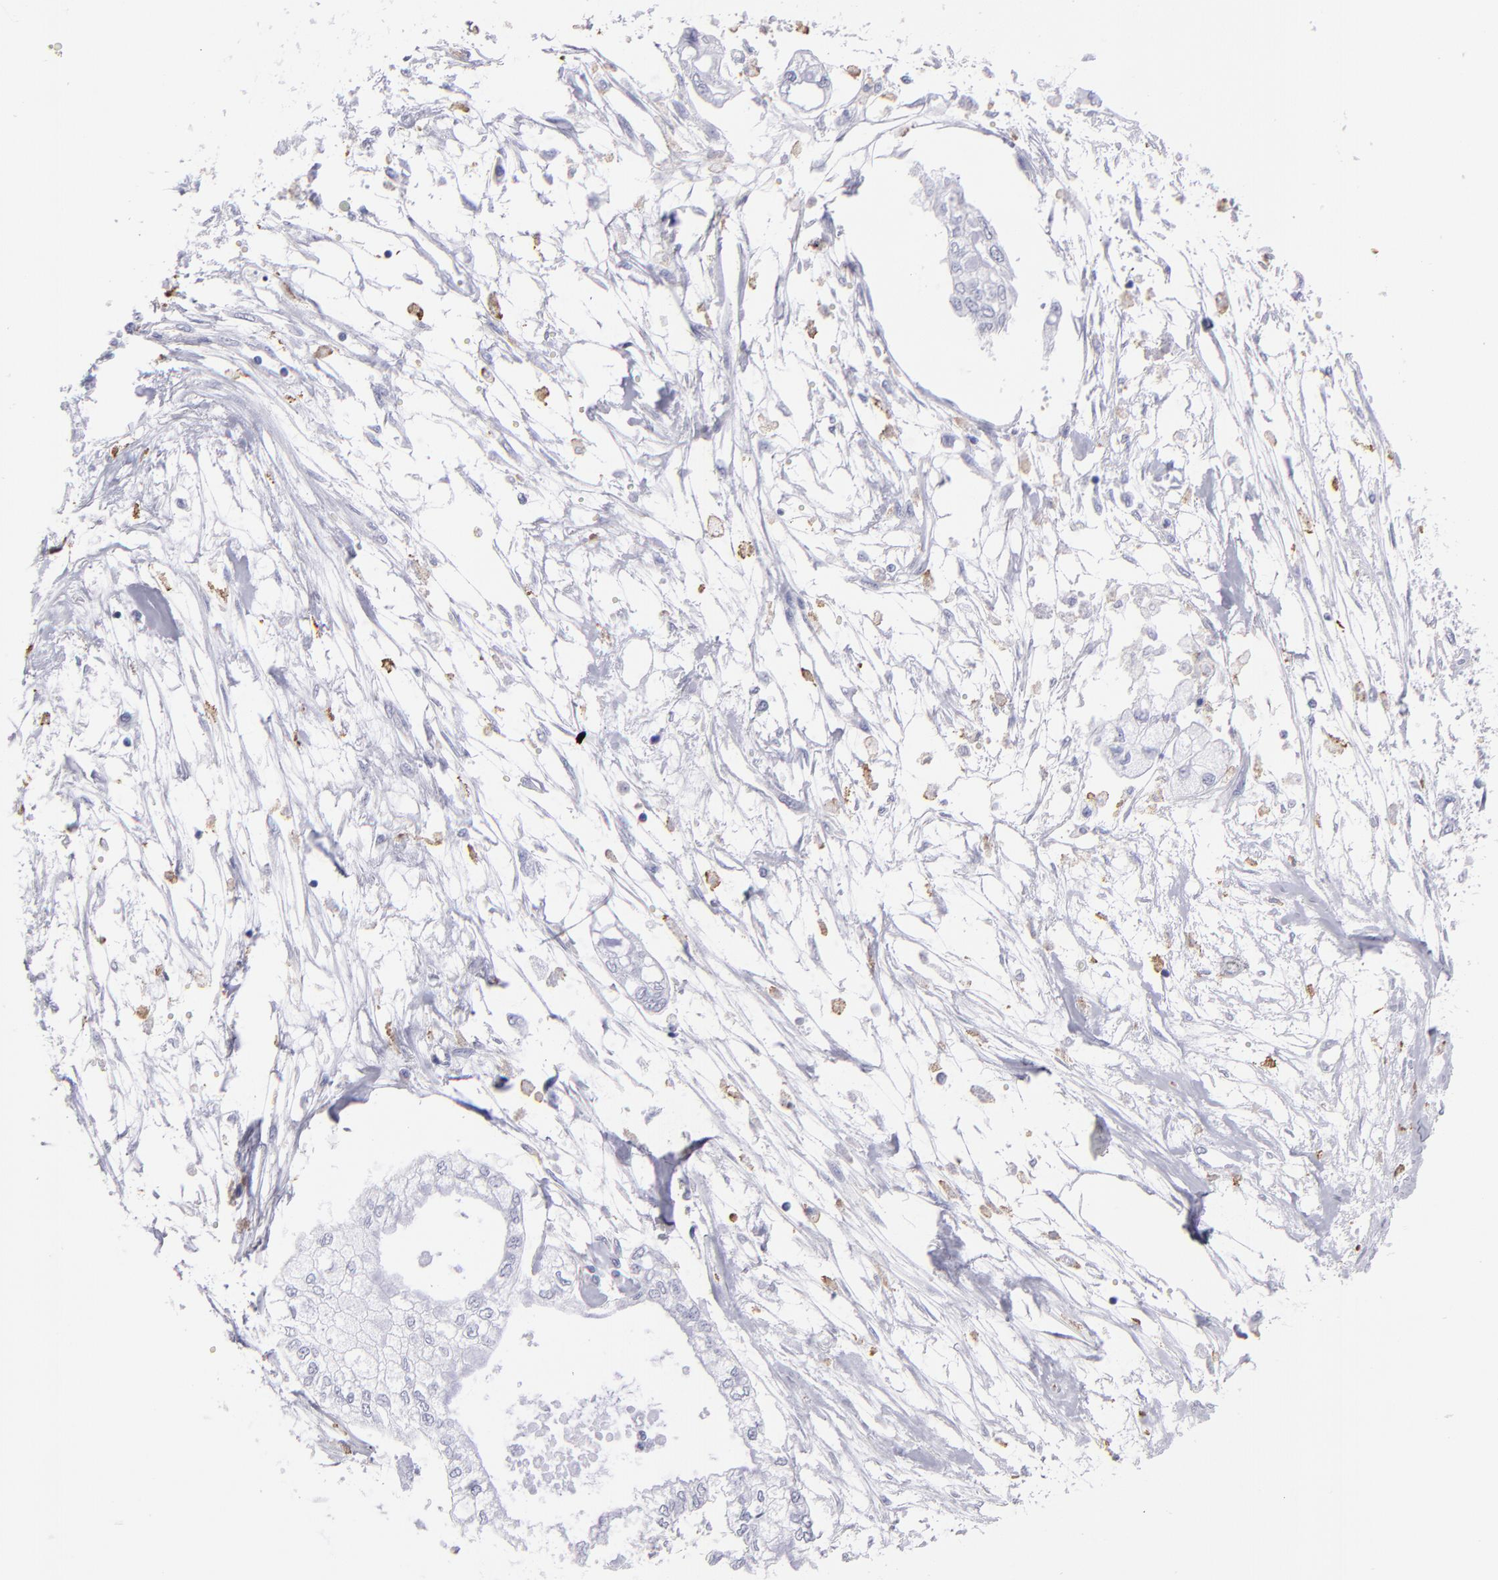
{"staining": {"intensity": "negative", "quantity": "none", "location": "none"}, "tissue": "pancreatic cancer", "cell_type": "Tumor cells", "image_type": "cancer", "snomed": [{"axis": "morphology", "description": "Adenocarcinoma, NOS"}, {"axis": "topography", "description": "Pancreas"}], "caption": "Immunohistochemical staining of human pancreatic cancer displays no significant positivity in tumor cells.", "gene": "MB", "patient": {"sex": "male", "age": 79}}